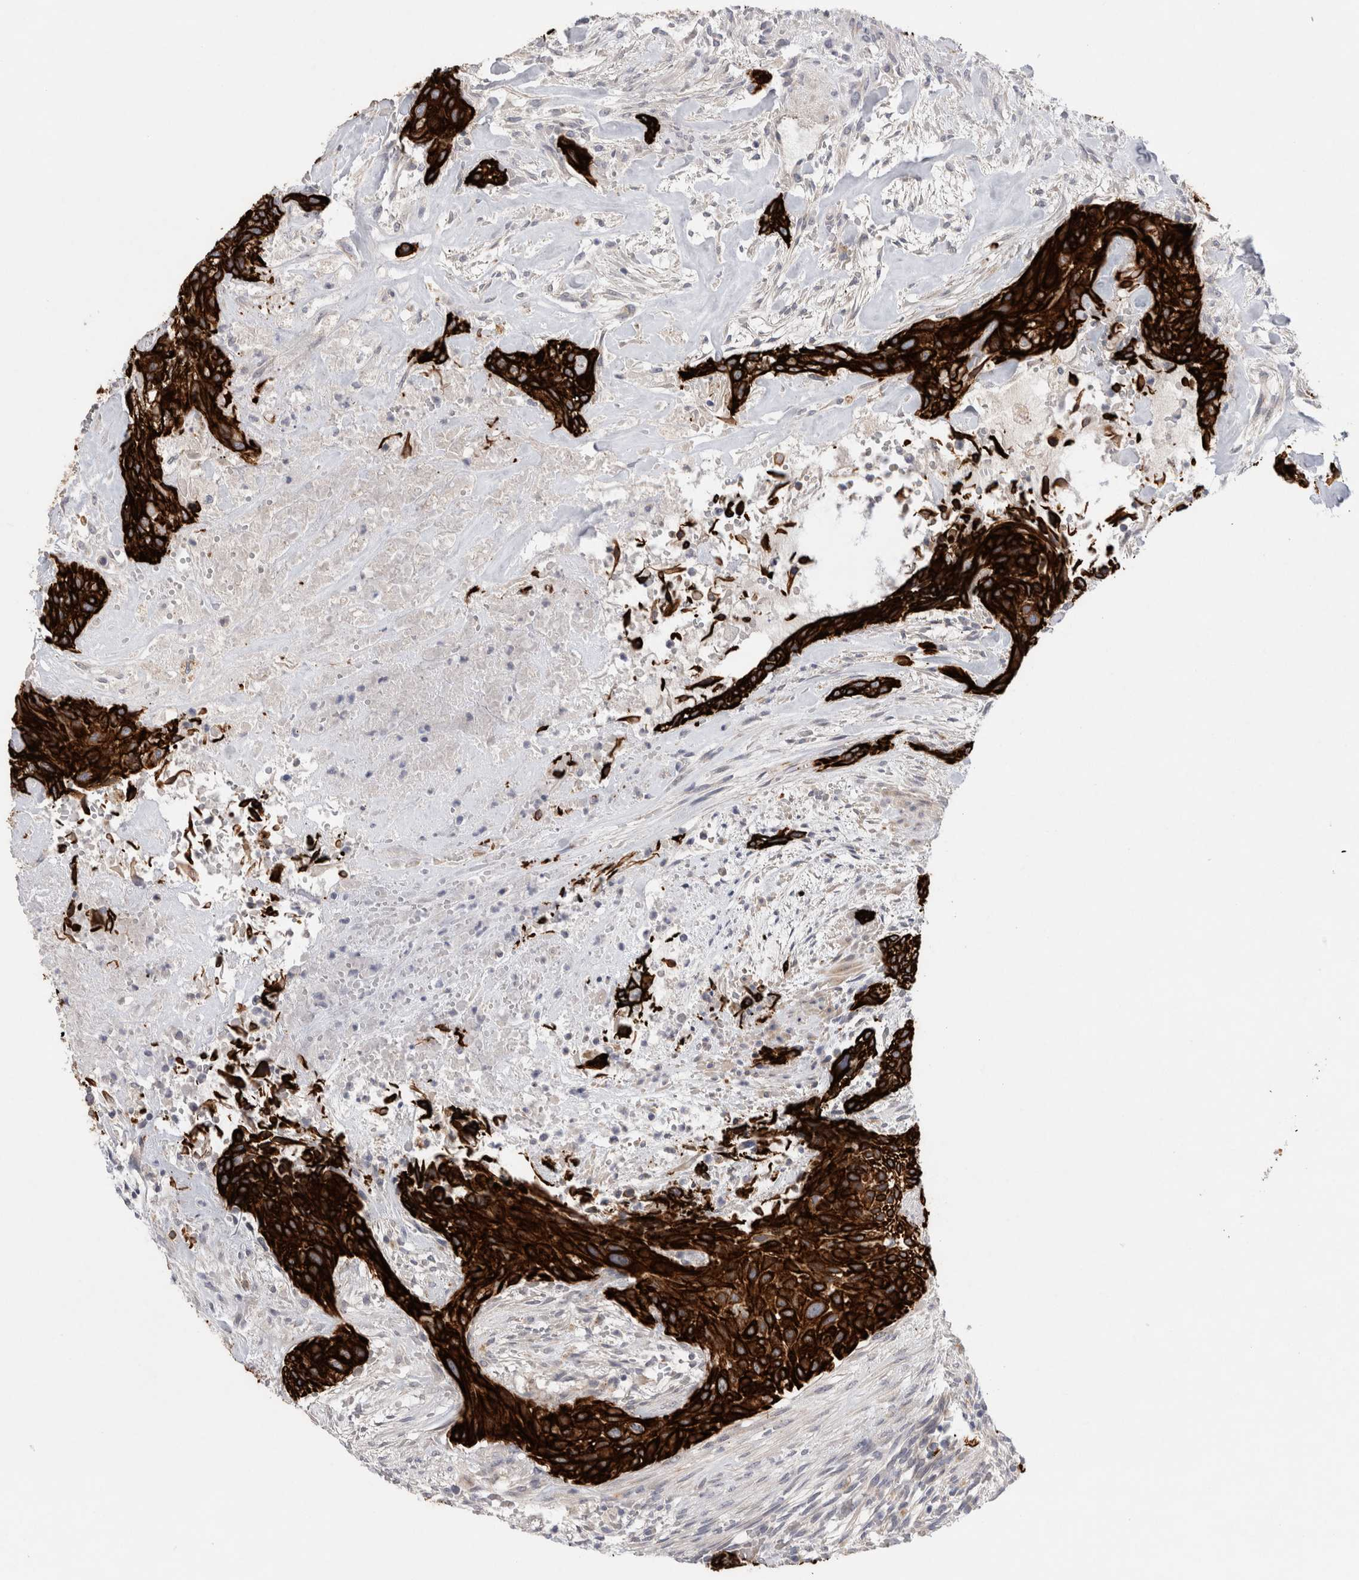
{"staining": {"intensity": "strong", "quantity": ">75%", "location": "cytoplasmic/membranous"}, "tissue": "urothelial cancer", "cell_type": "Tumor cells", "image_type": "cancer", "snomed": [{"axis": "morphology", "description": "Urothelial carcinoma, High grade"}, {"axis": "topography", "description": "Urinary bladder"}], "caption": "Strong cytoplasmic/membranous positivity is identified in approximately >75% of tumor cells in high-grade urothelial carcinoma.", "gene": "GAA", "patient": {"sex": "male", "age": 35}}